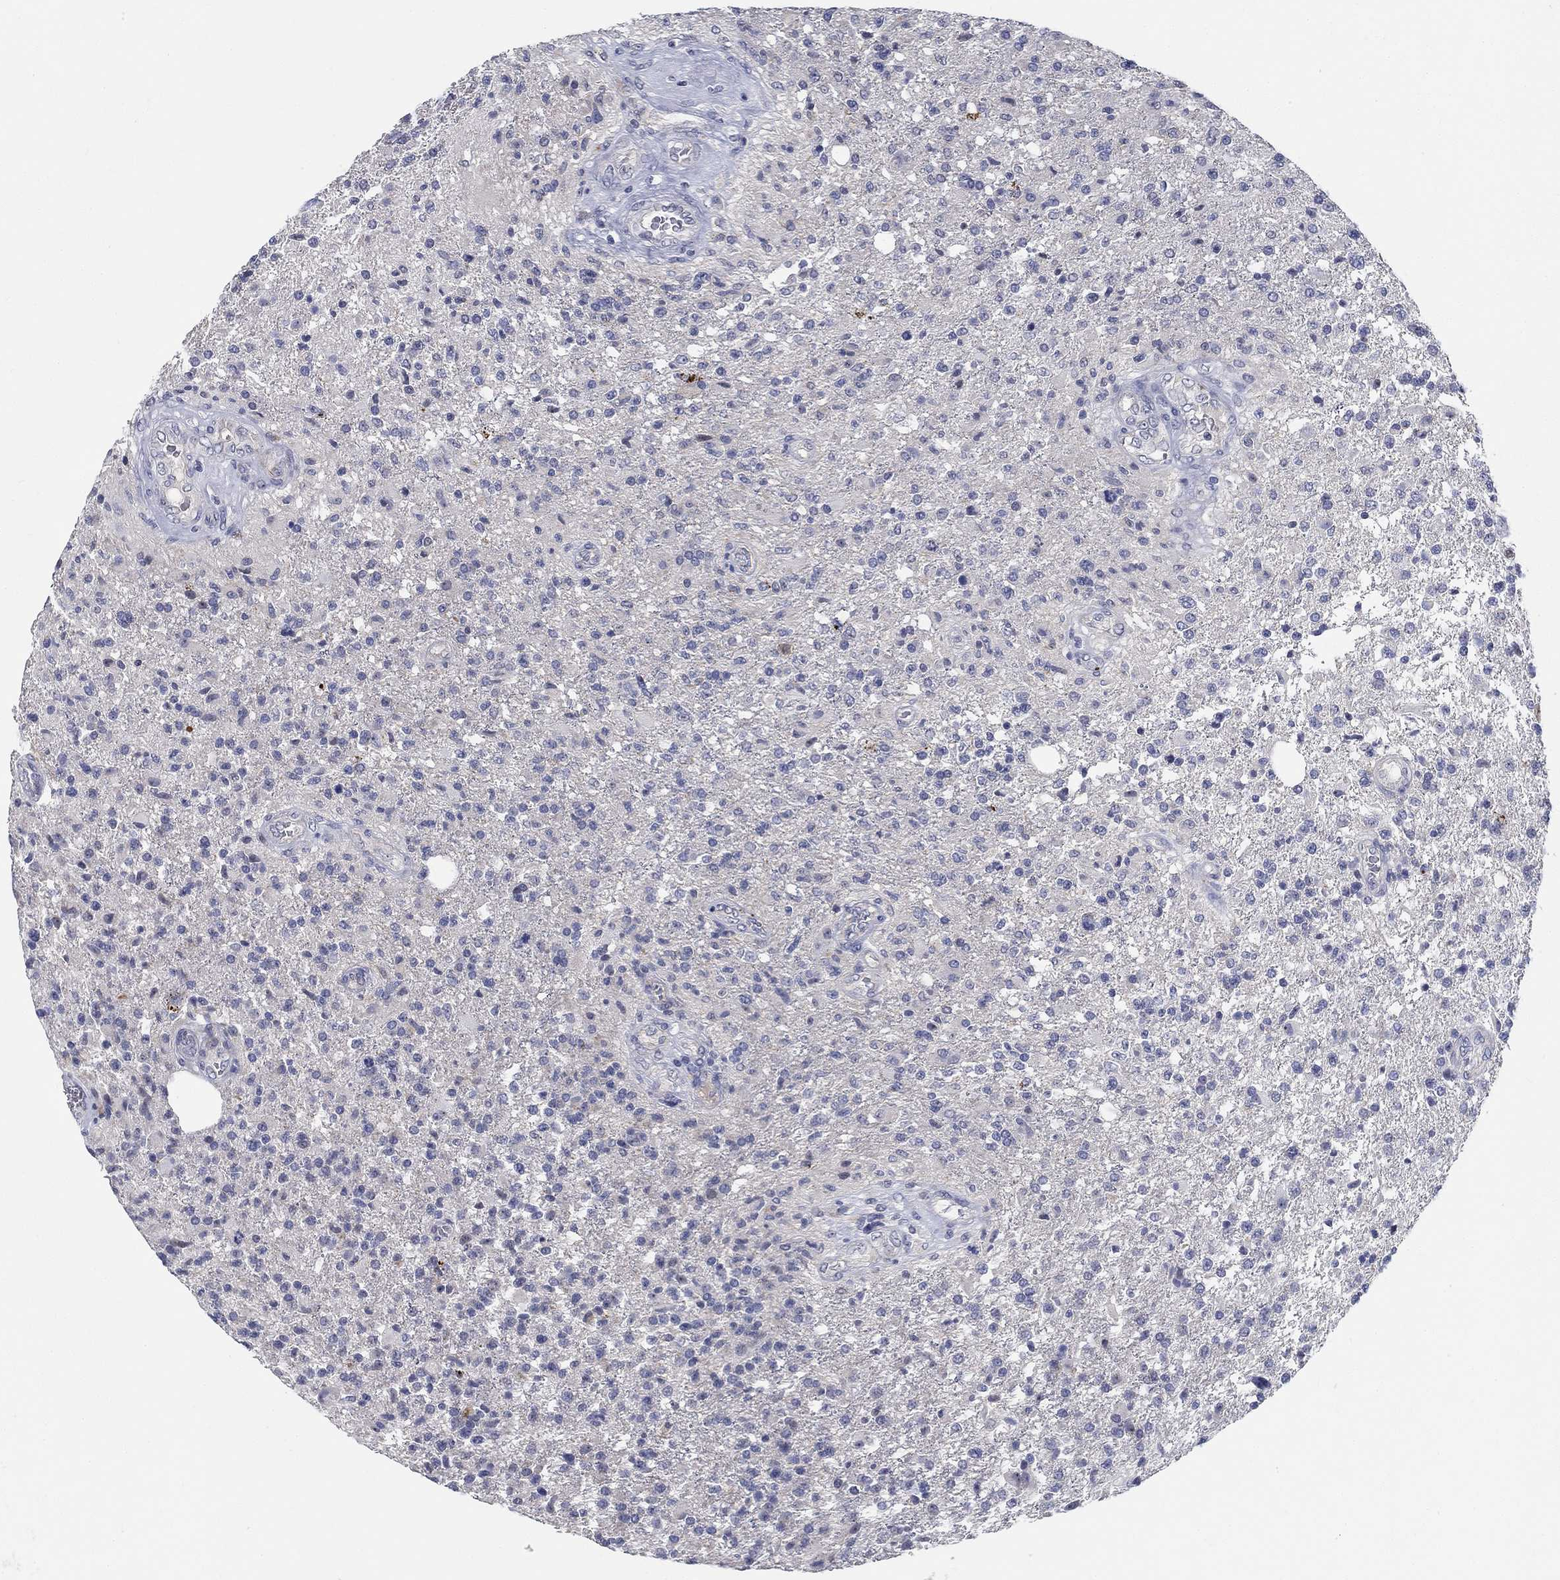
{"staining": {"intensity": "negative", "quantity": "none", "location": "none"}, "tissue": "glioma", "cell_type": "Tumor cells", "image_type": "cancer", "snomed": [{"axis": "morphology", "description": "Glioma, malignant, High grade"}, {"axis": "topography", "description": "Brain"}], "caption": "An immunohistochemistry (IHC) photomicrograph of malignant high-grade glioma is shown. There is no staining in tumor cells of malignant high-grade glioma. The staining was performed using DAB (3,3'-diaminobenzidine) to visualize the protein expression in brown, while the nuclei were stained in blue with hematoxylin (Magnification: 20x).", "gene": "SMIM18", "patient": {"sex": "male", "age": 56}}